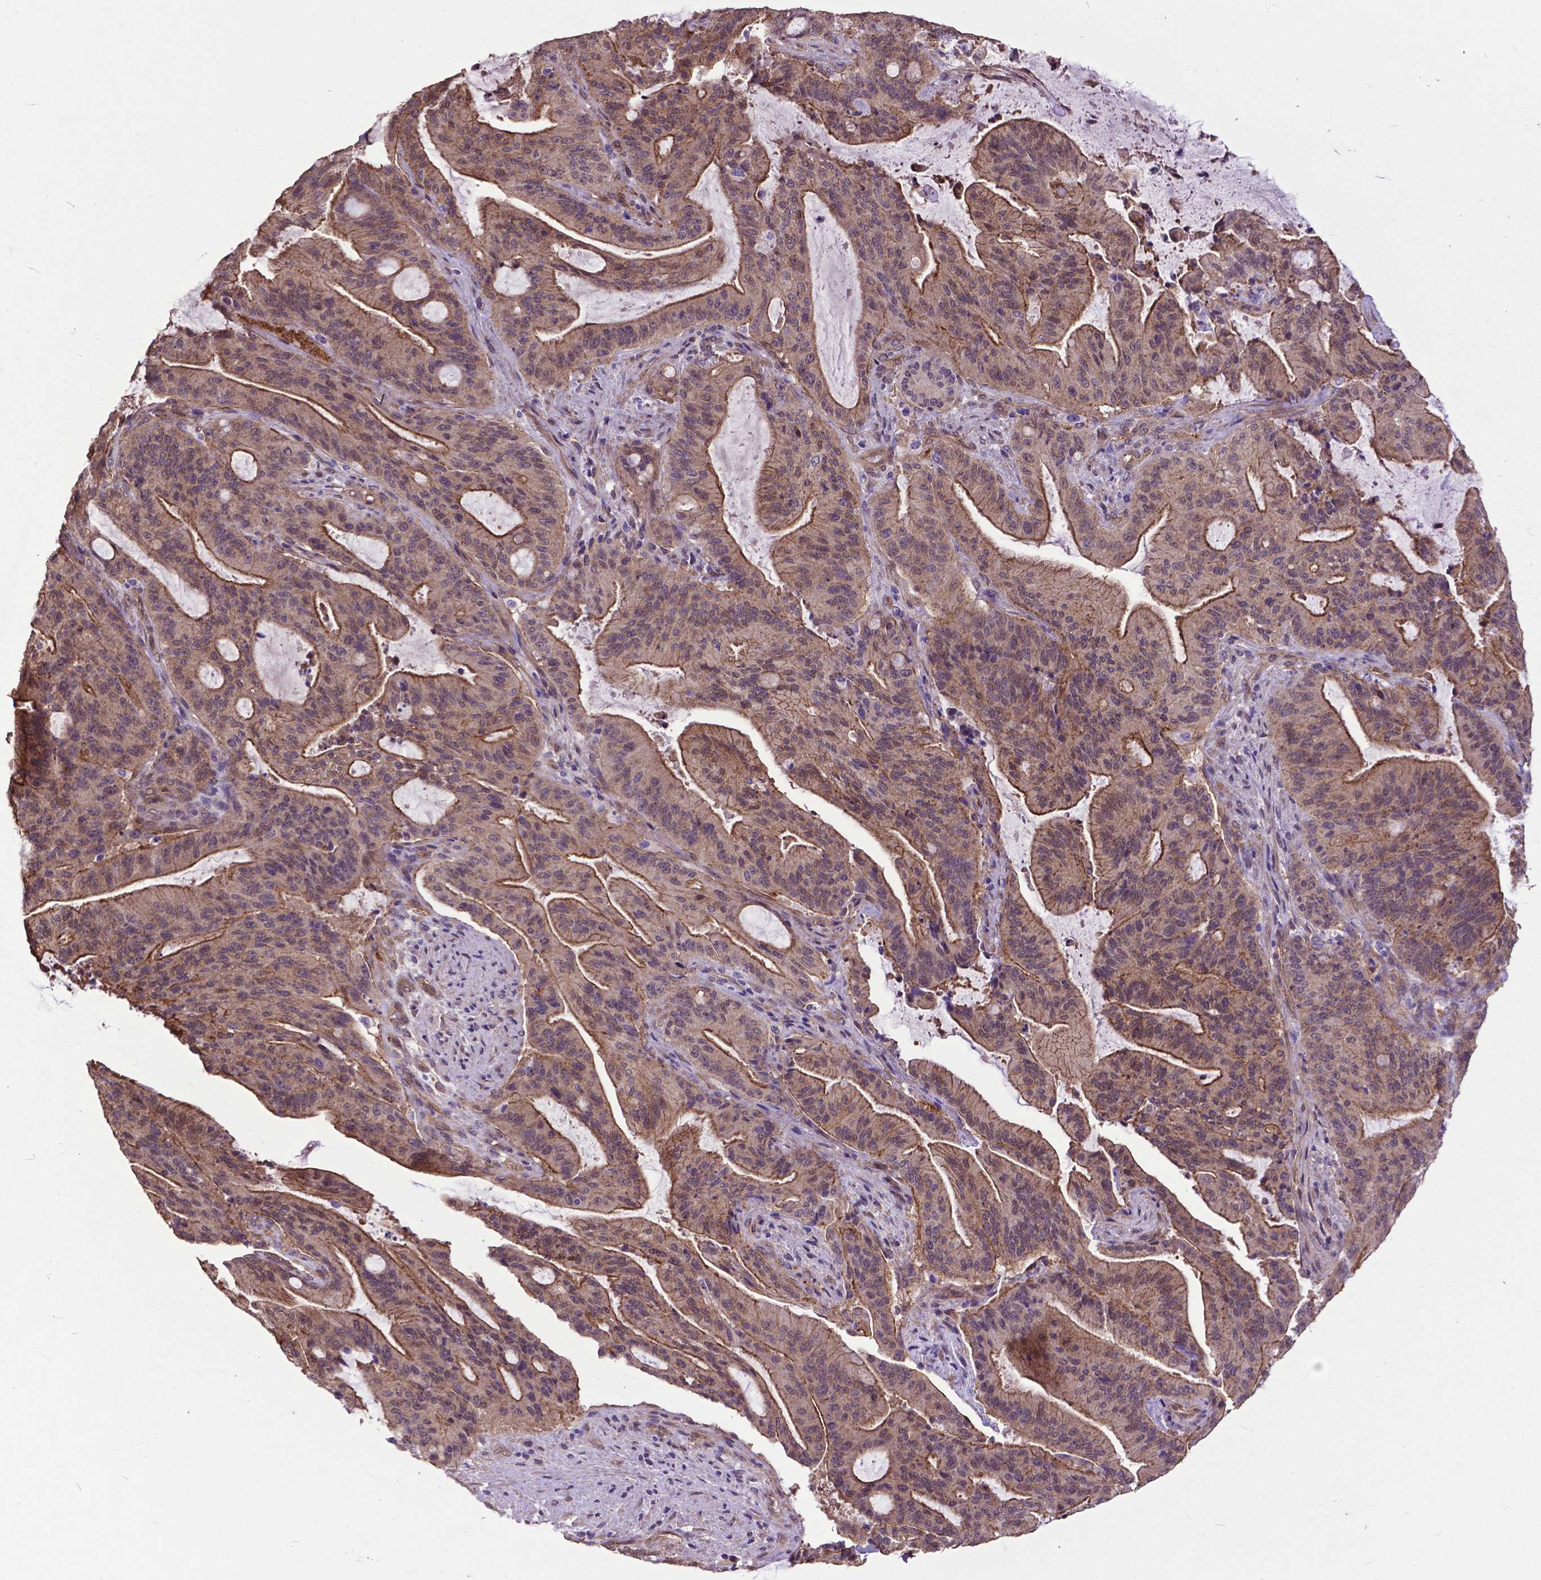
{"staining": {"intensity": "moderate", "quantity": "25%-75%", "location": "cytoplasmic/membranous"}, "tissue": "liver cancer", "cell_type": "Tumor cells", "image_type": "cancer", "snomed": [{"axis": "morphology", "description": "Cholangiocarcinoma"}, {"axis": "topography", "description": "Liver"}], "caption": "Immunohistochemistry (IHC) micrograph of human liver cholangiocarcinoma stained for a protein (brown), which shows medium levels of moderate cytoplasmic/membranous positivity in approximately 25%-75% of tumor cells.", "gene": "PDLIM1", "patient": {"sex": "female", "age": 73}}